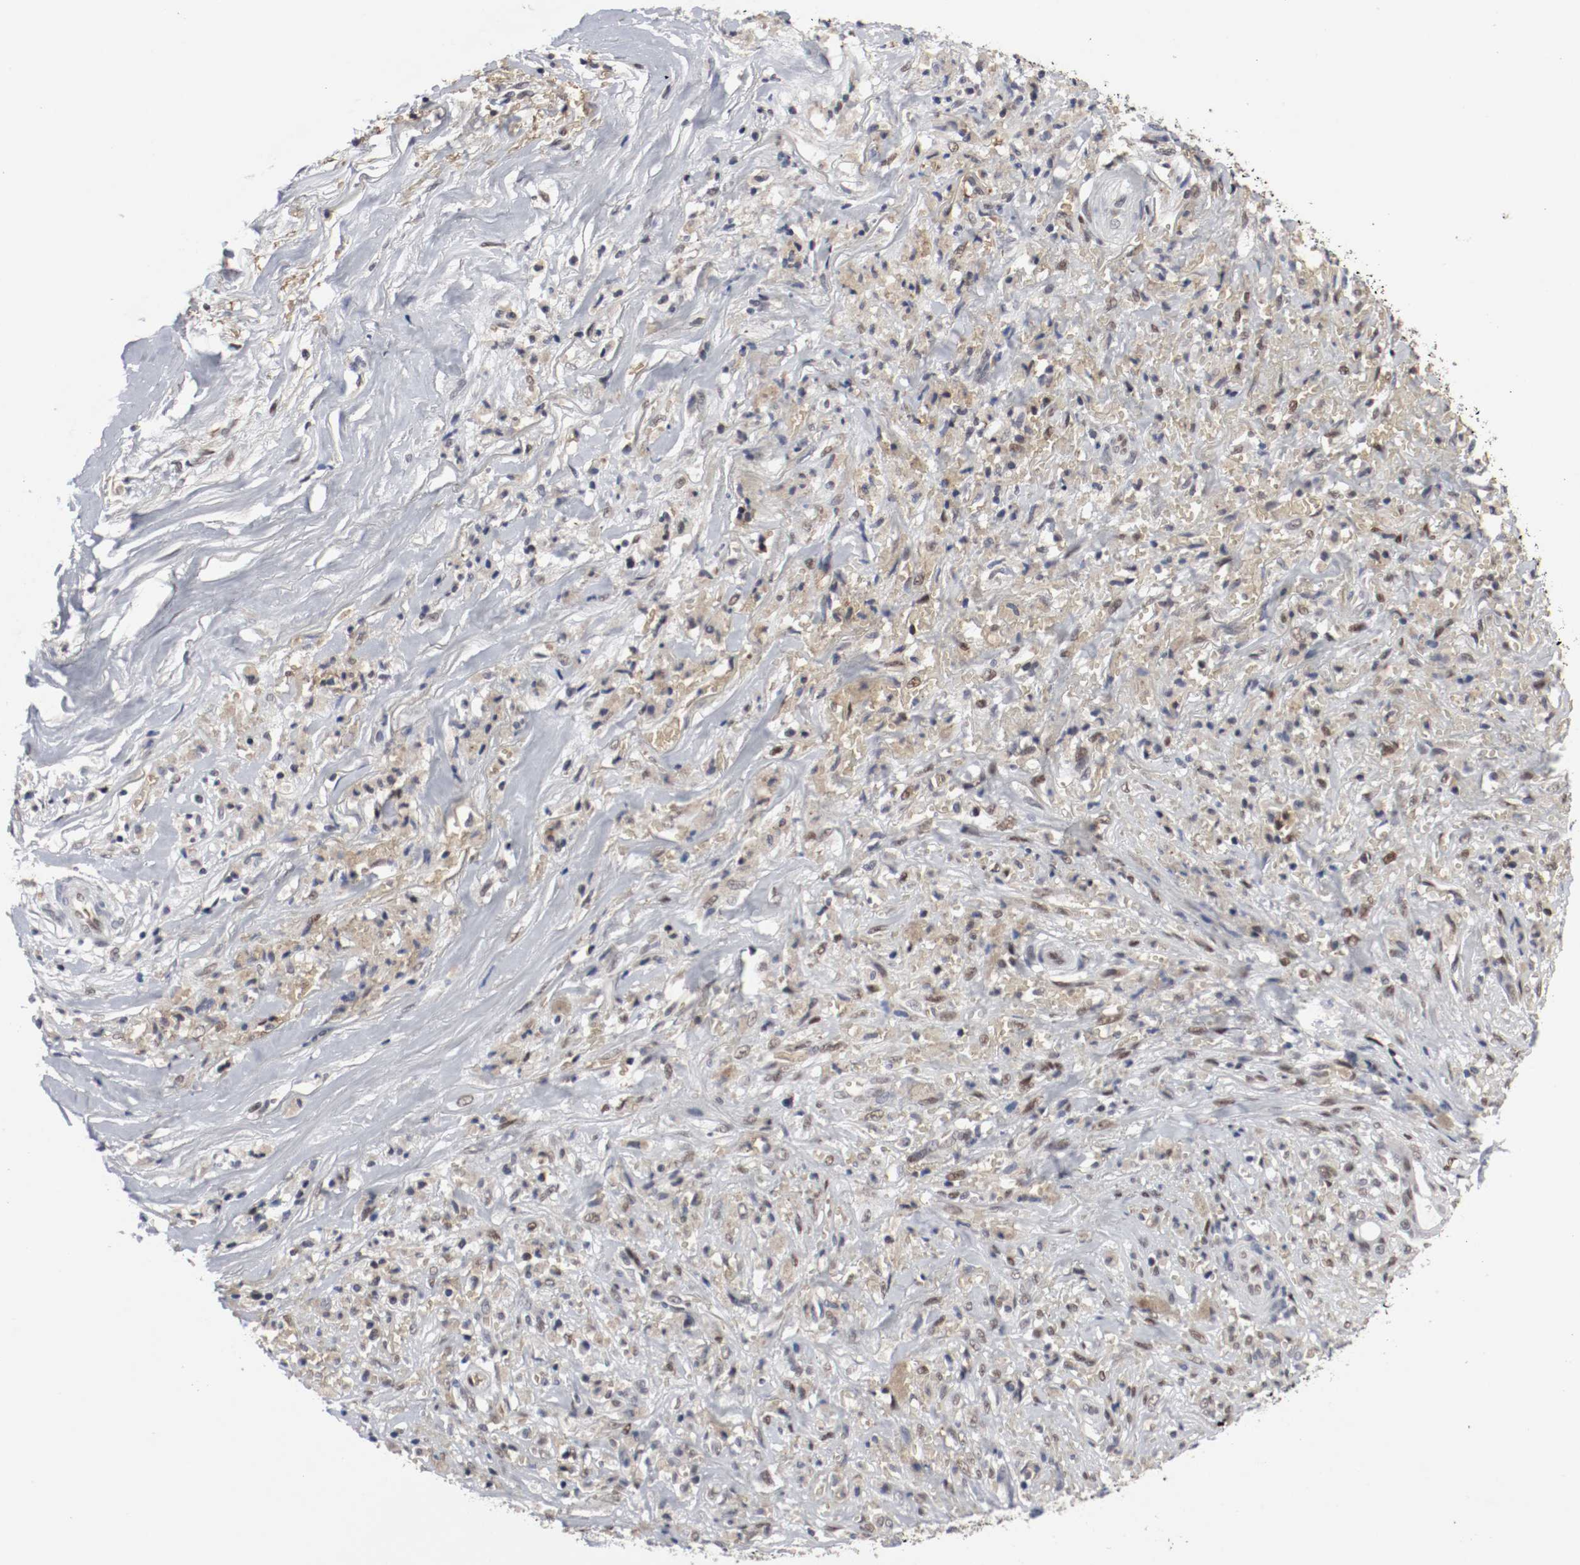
{"staining": {"intensity": "weak", "quantity": "<25%", "location": "nuclear"}, "tissue": "liver cancer", "cell_type": "Tumor cells", "image_type": "cancer", "snomed": [{"axis": "morphology", "description": "Cholangiocarcinoma"}, {"axis": "topography", "description": "Liver"}], "caption": "High power microscopy image of an IHC photomicrograph of liver cancer, revealing no significant positivity in tumor cells.", "gene": "JUND", "patient": {"sex": "female", "age": 70}}